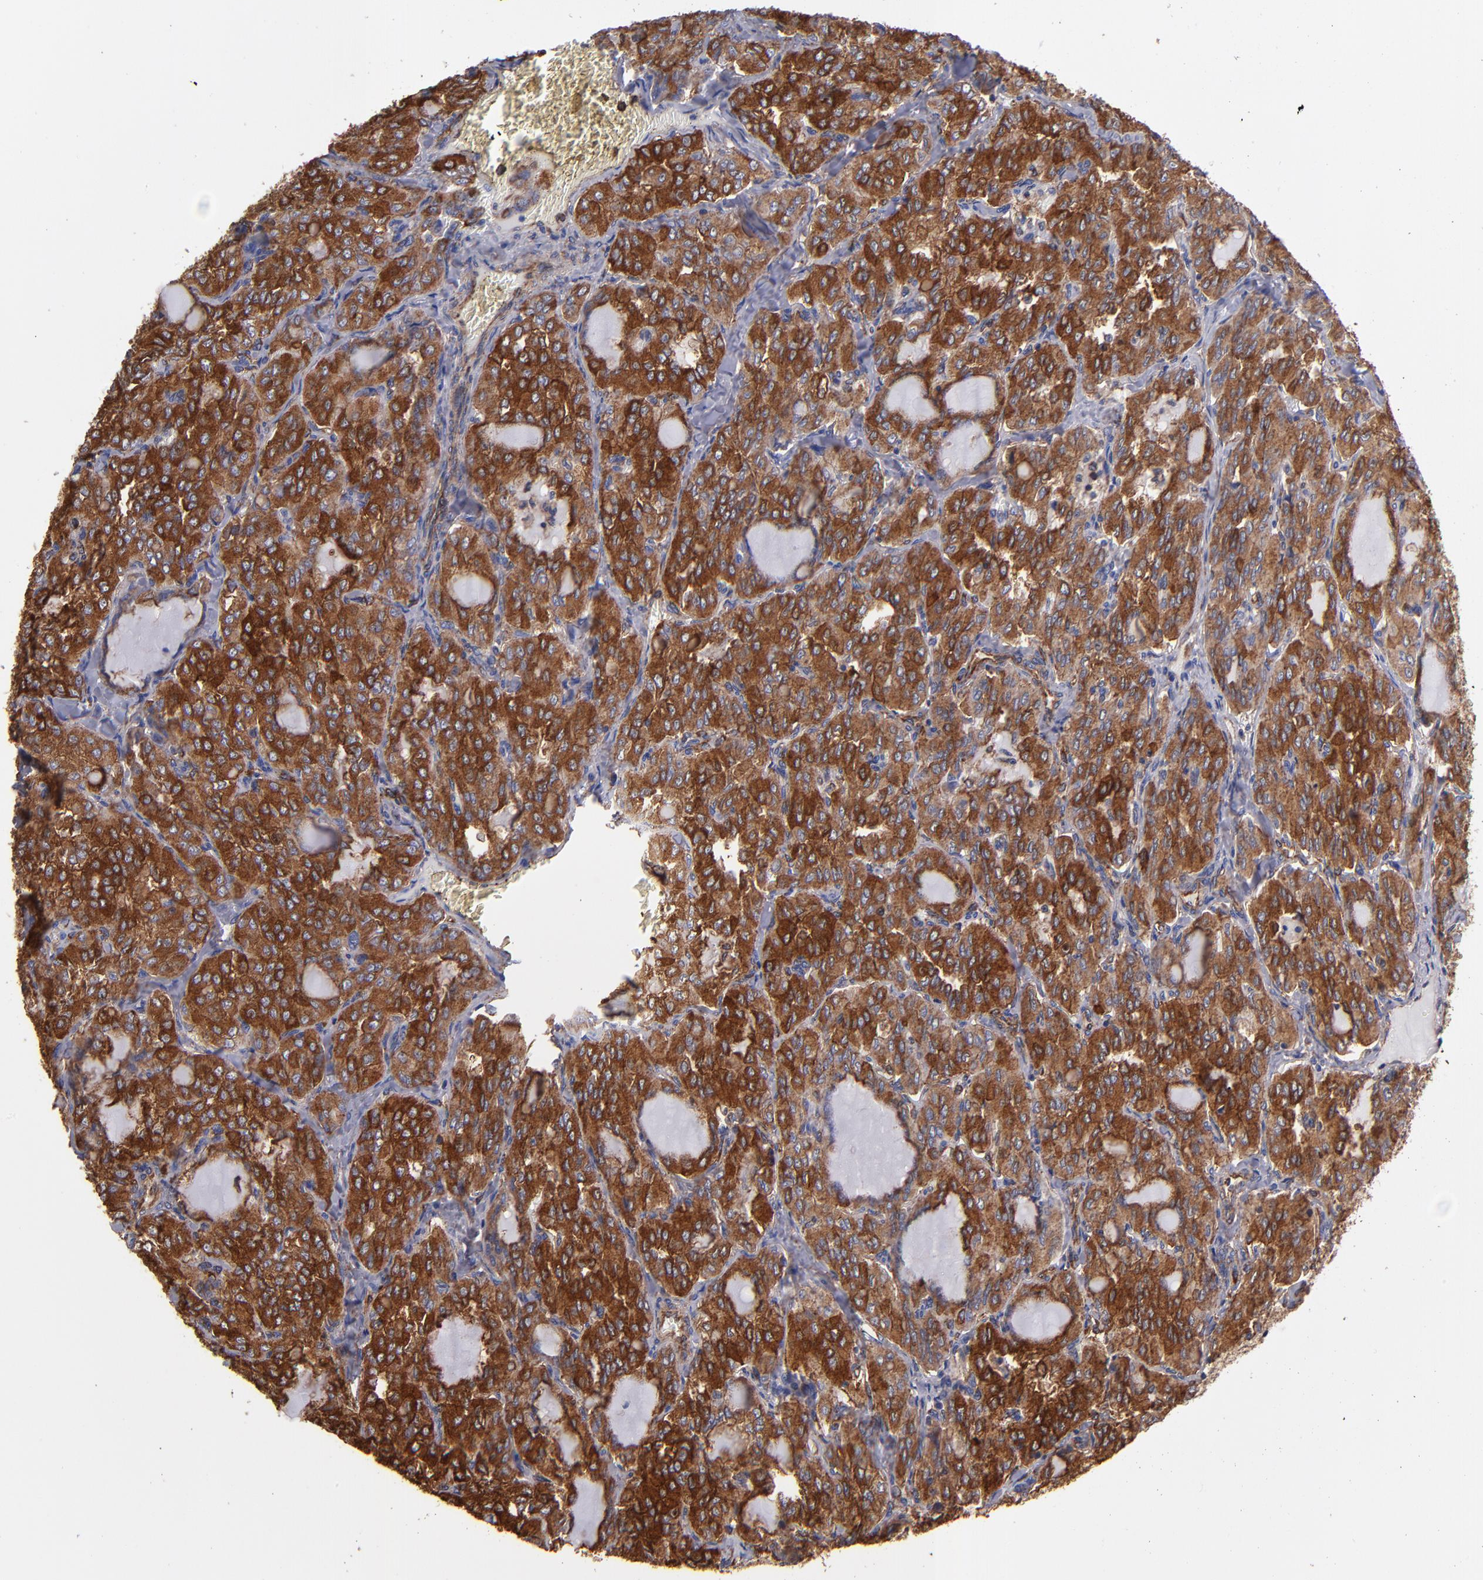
{"staining": {"intensity": "strong", "quantity": ">75%", "location": "cytoplasmic/membranous"}, "tissue": "thyroid cancer", "cell_type": "Tumor cells", "image_type": "cancer", "snomed": [{"axis": "morphology", "description": "Papillary adenocarcinoma, NOS"}, {"axis": "topography", "description": "Thyroid gland"}], "caption": "Protein expression by IHC shows strong cytoplasmic/membranous expression in approximately >75% of tumor cells in thyroid cancer (papillary adenocarcinoma). (Brightfield microscopy of DAB IHC at high magnification).", "gene": "MVP", "patient": {"sex": "male", "age": 20}}